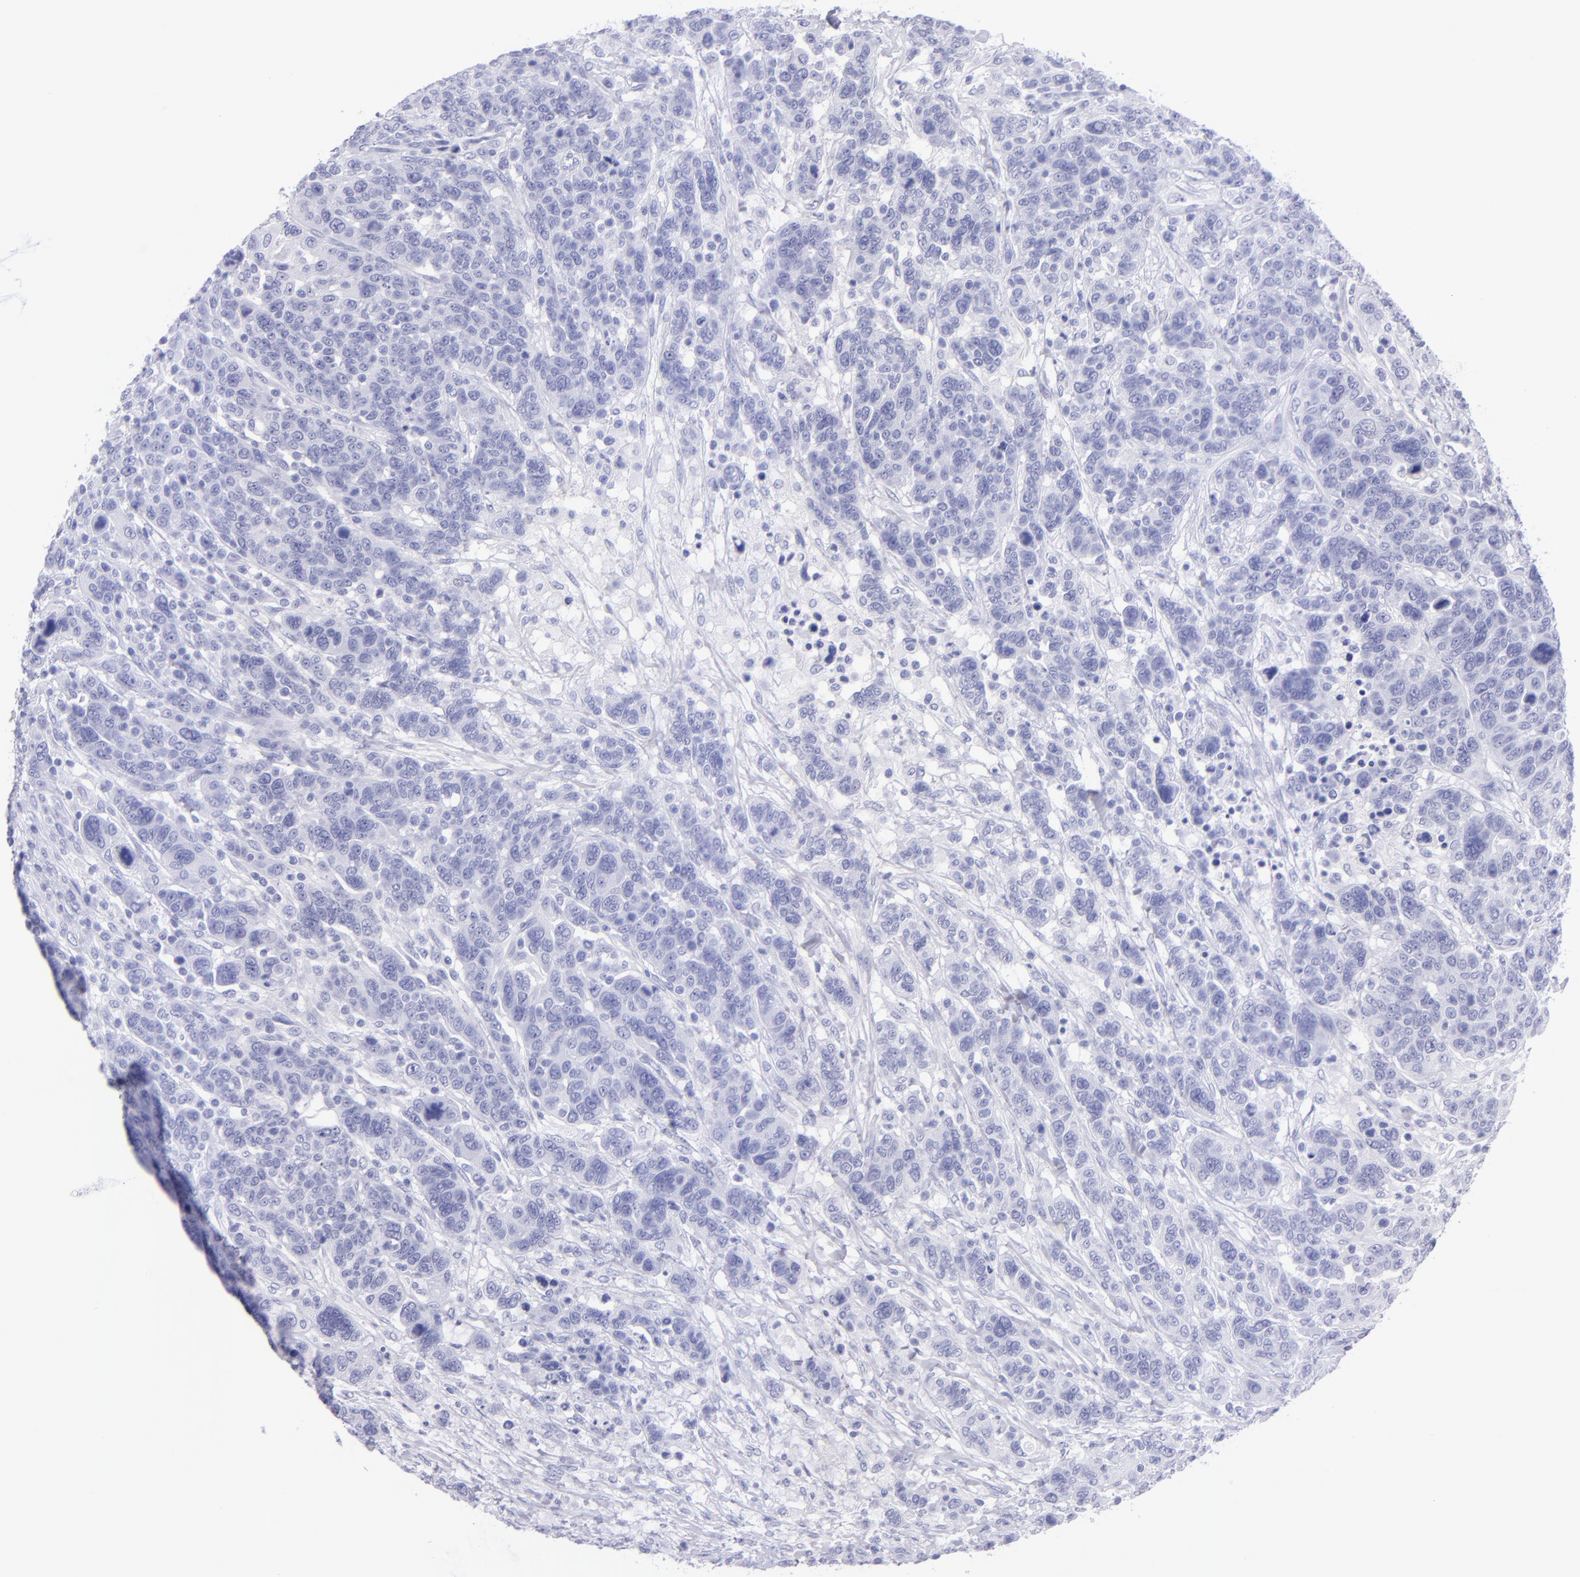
{"staining": {"intensity": "negative", "quantity": "none", "location": "none"}, "tissue": "breast cancer", "cell_type": "Tumor cells", "image_type": "cancer", "snomed": [{"axis": "morphology", "description": "Duct carcinoma"}, {"axis": "topography", "description": "Breast"}], "caption": "This photomicrograph is of breast cancer (invasive ductal carcinoma) stained with immunohistochemistry to label a protein in brown with the nuclei are counter-stained blue. There is no staining in tumor cells.", "gene": "CNP", "patient": {"sex": "female", "age": 37}}